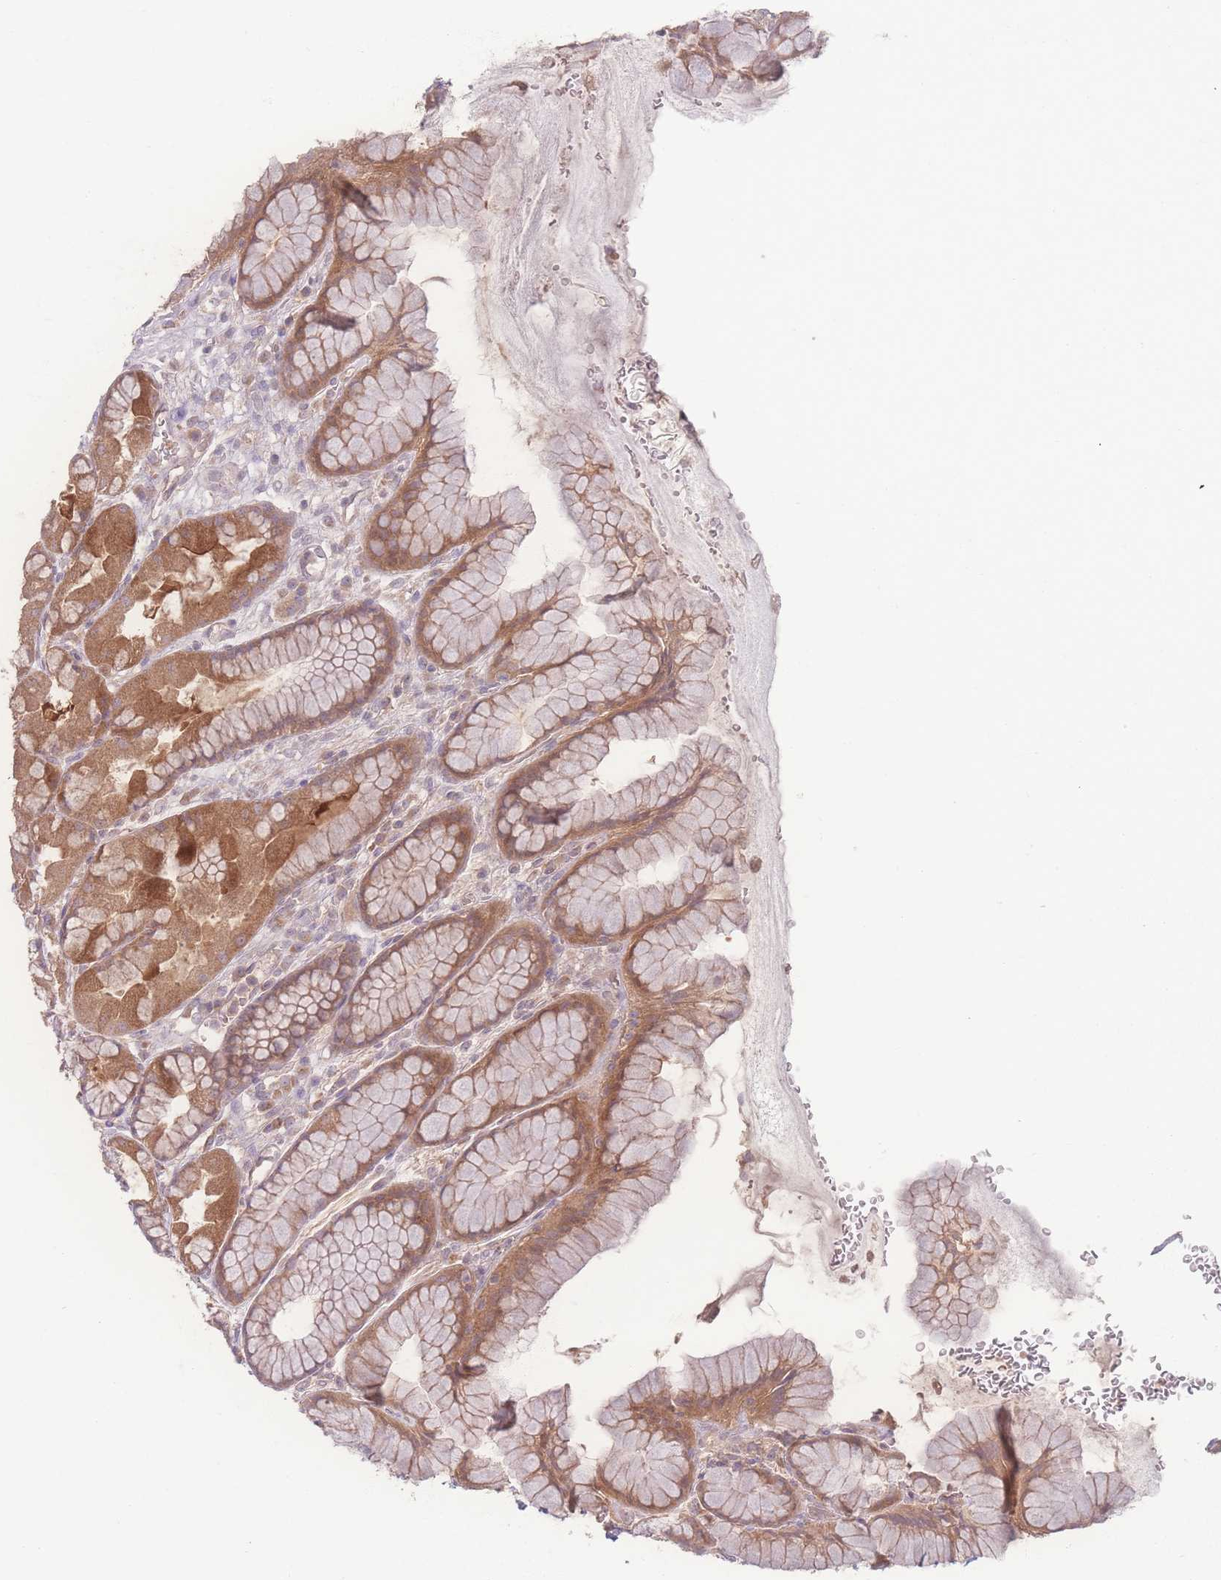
{"staining": {"intensity": "moderate", "quantity": ">75%", "location": "cytoplasmic/membranous"}, "tissue": "stomach", "cell_type": "Glandular cells", "image_type": "normal", "snomed": [{"axis": "morphology", "description": "Normal tissue, NOS"}, {"axis": "topography", "description": "Stomach"}], "caption": "Protein positivity by immunohistochemistry reveals moderate cytoplasmic/membranous positivity in approximately >75% of glandular cells in unremarkable stomach.", "gene": "INSR", "patient": {"sex": "male", "age": 57}}